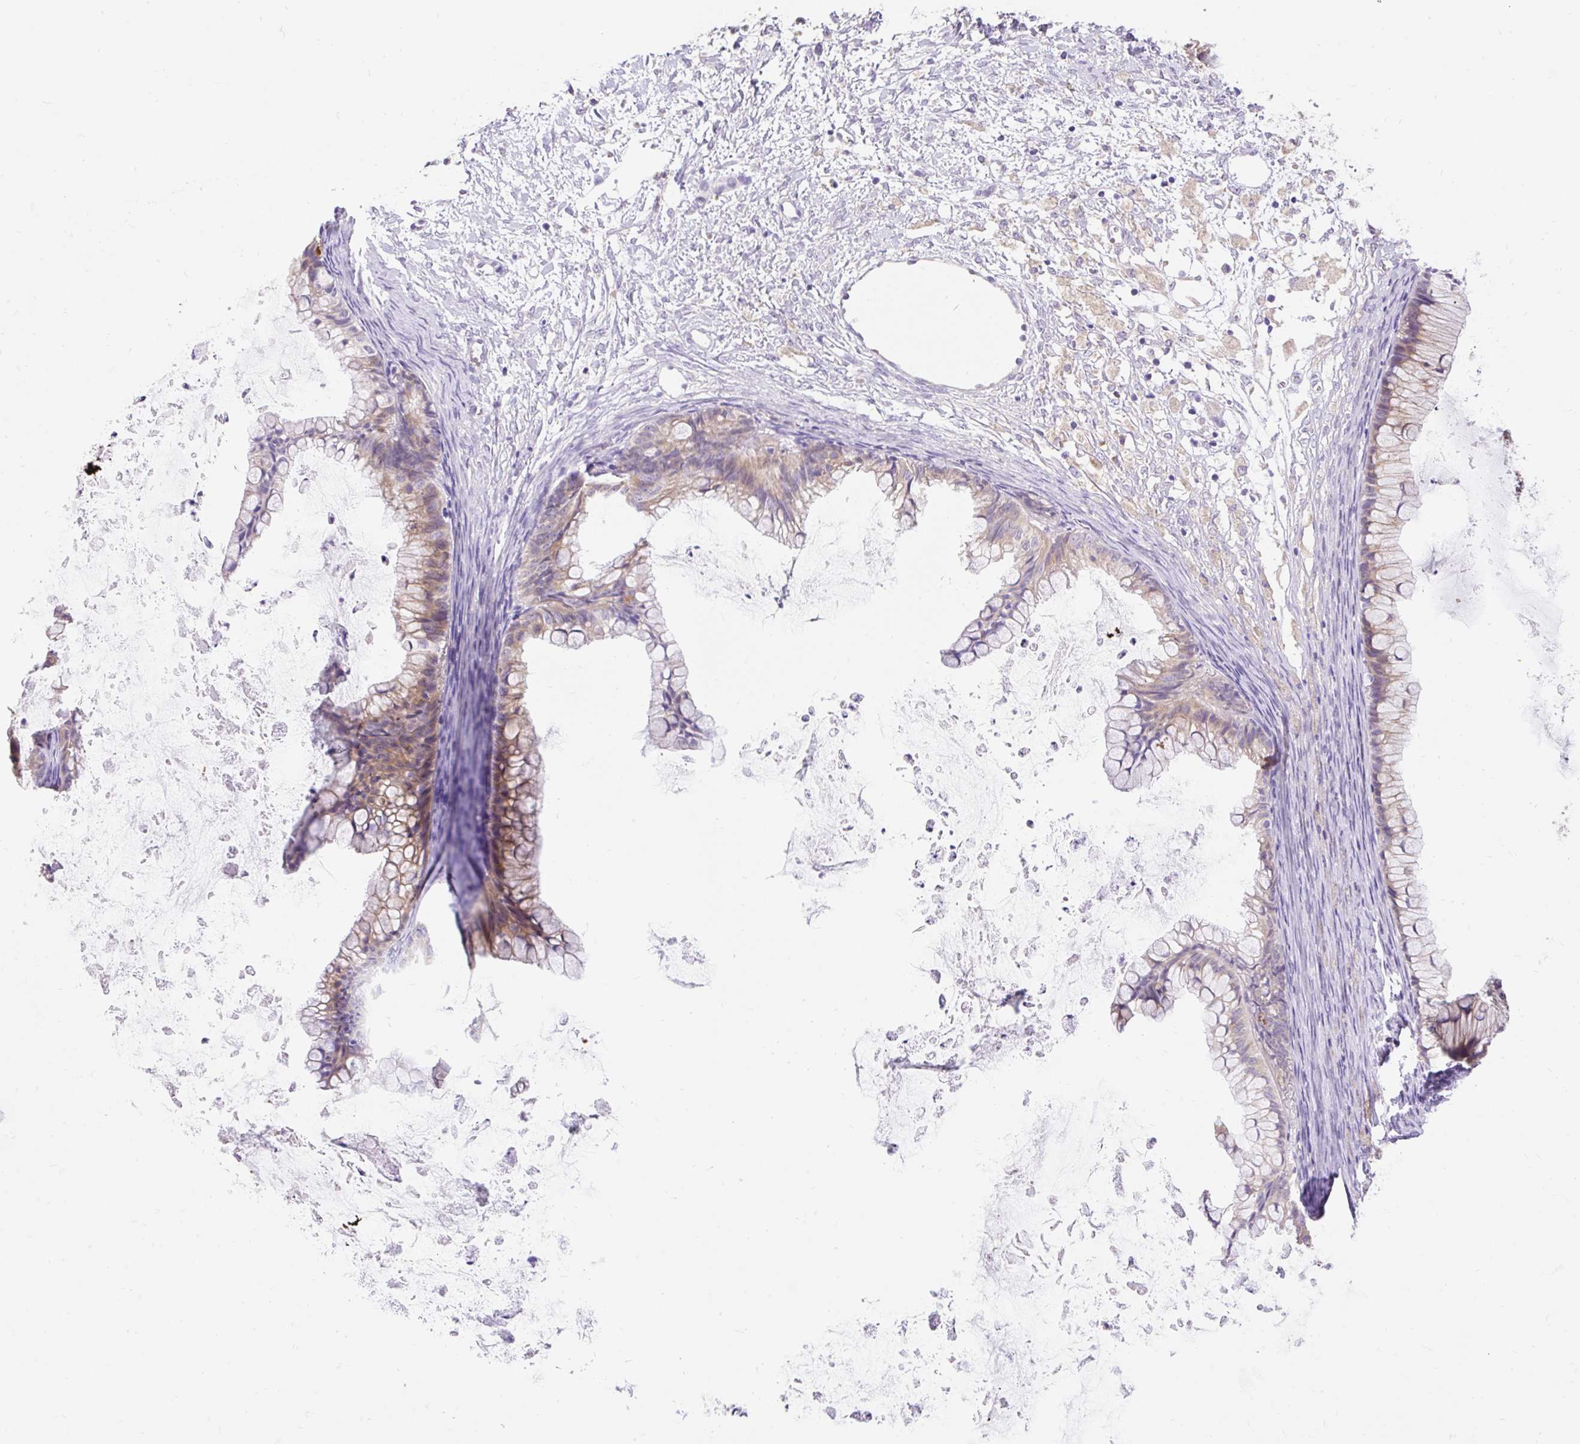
{"staining": {"intensity": "weak", "quantity": "25%-75%", "location": "cytoplasmic/membranous"}, "tissue": "ovarian cancer", "cell_type": "Tumor cells", "image_type": "cancer", "snomed": [{"axis": "morphology", "description": "Cystadenocarcinoma, mucinous, NOS"}, {"axis": "topography", "description": "Ovary"}], "caption": "Ovarian mucinous cystadenocarcinoma stained with a protein marker exhibits weak staining in tumor cells.", "gene": "SEC63", "patient": {"sex": "female", "age": 35}}